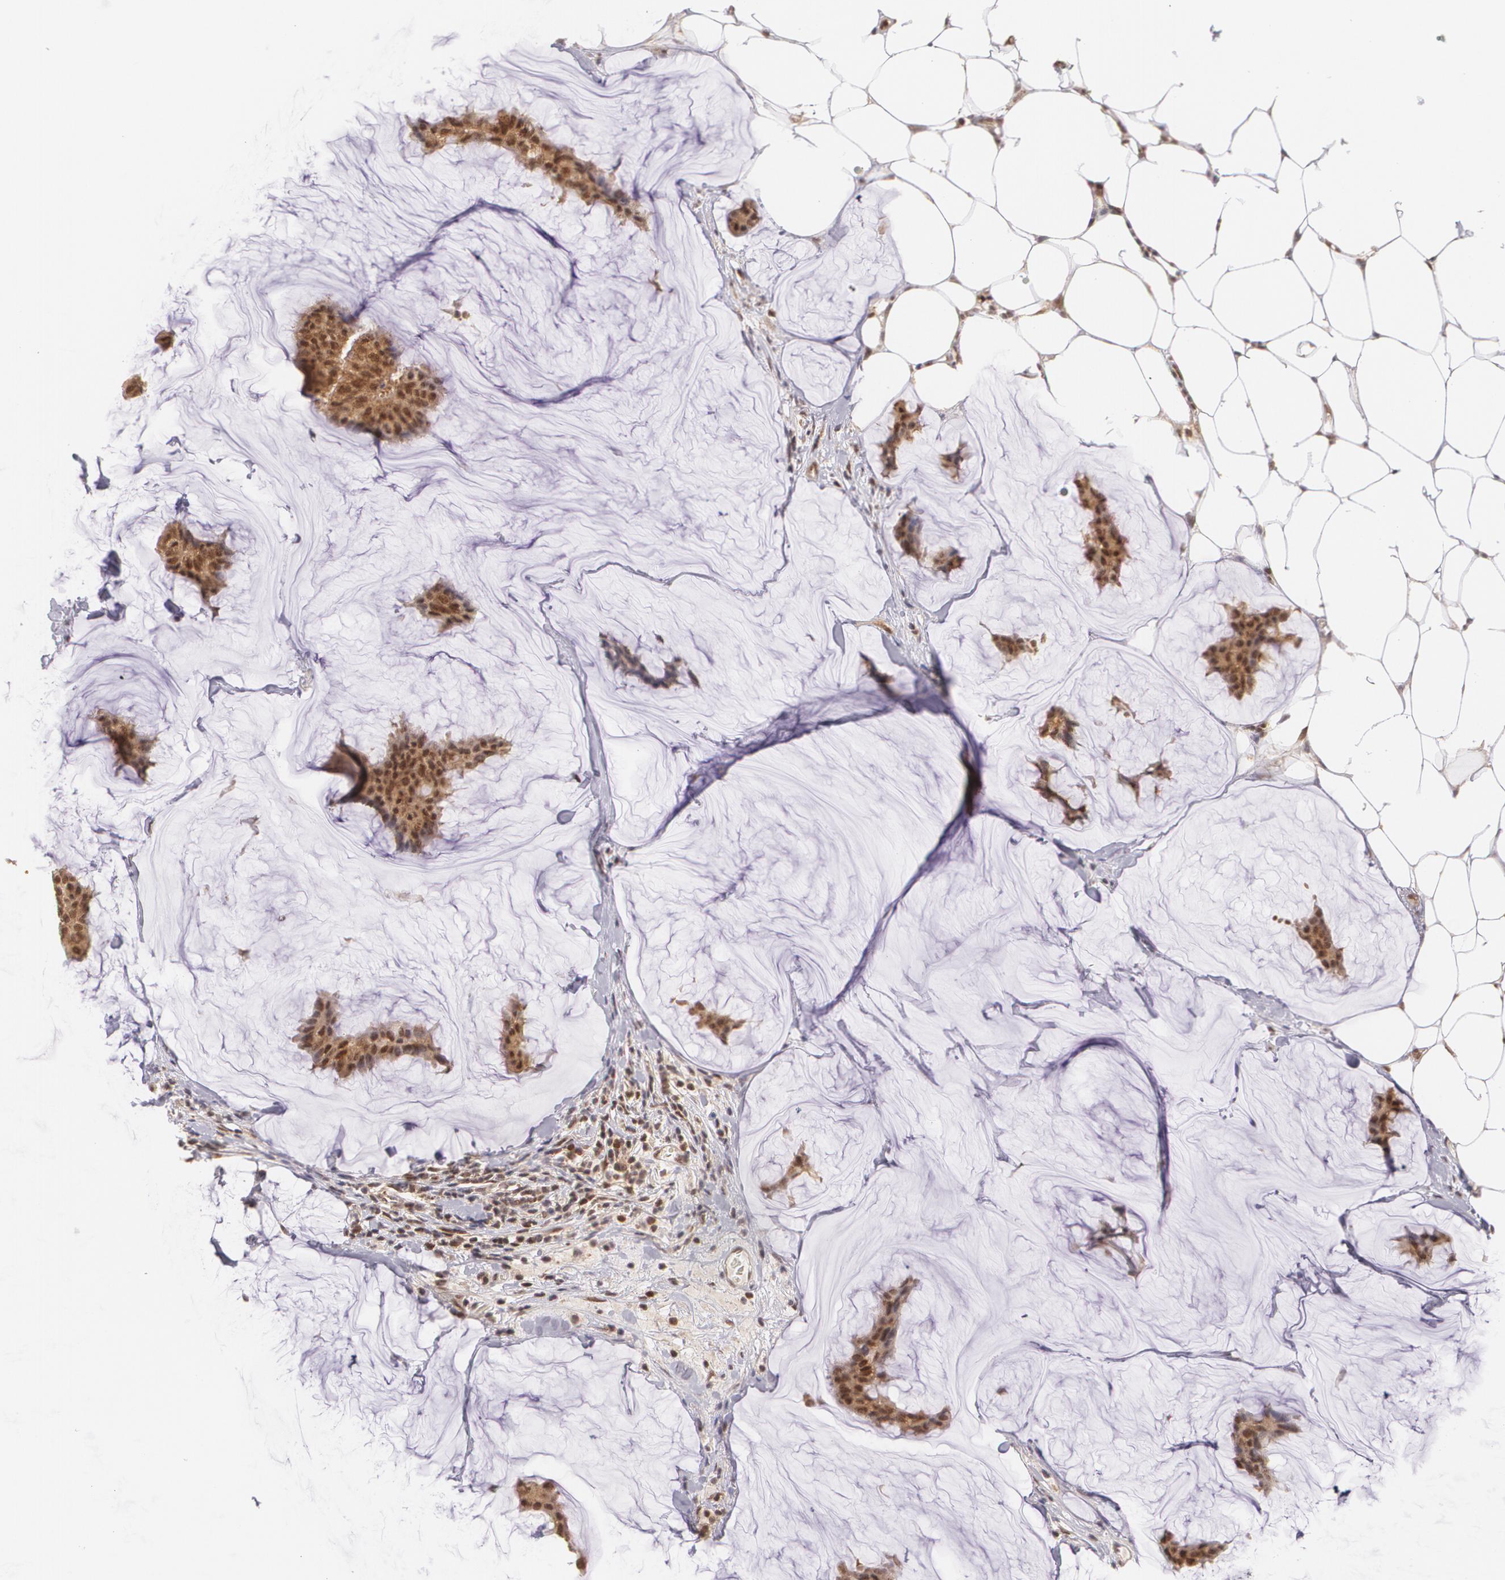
{"staining": {"intensity": "moderate", "quantity": ">75%", "location": "cytoplasmic/membranous,nuclear"}, "tissue": "breast cancer", "cell_type": "Tumor cells", "image_type": "cancer", "snomed": [{"axis": "morphology", "description": "Duct carcinoma"}, {"axis": "topography", "description": "Breast"}], "caption": "The image shows immunohistochemical staining of intraductal carcinoma (breast). There is moderate cytoplasmic/membranous and nuclear staining is present in approximately >75% of tumor cells.", "gene": "CUL2", "patient": {"sex": "female", "age": 93}}